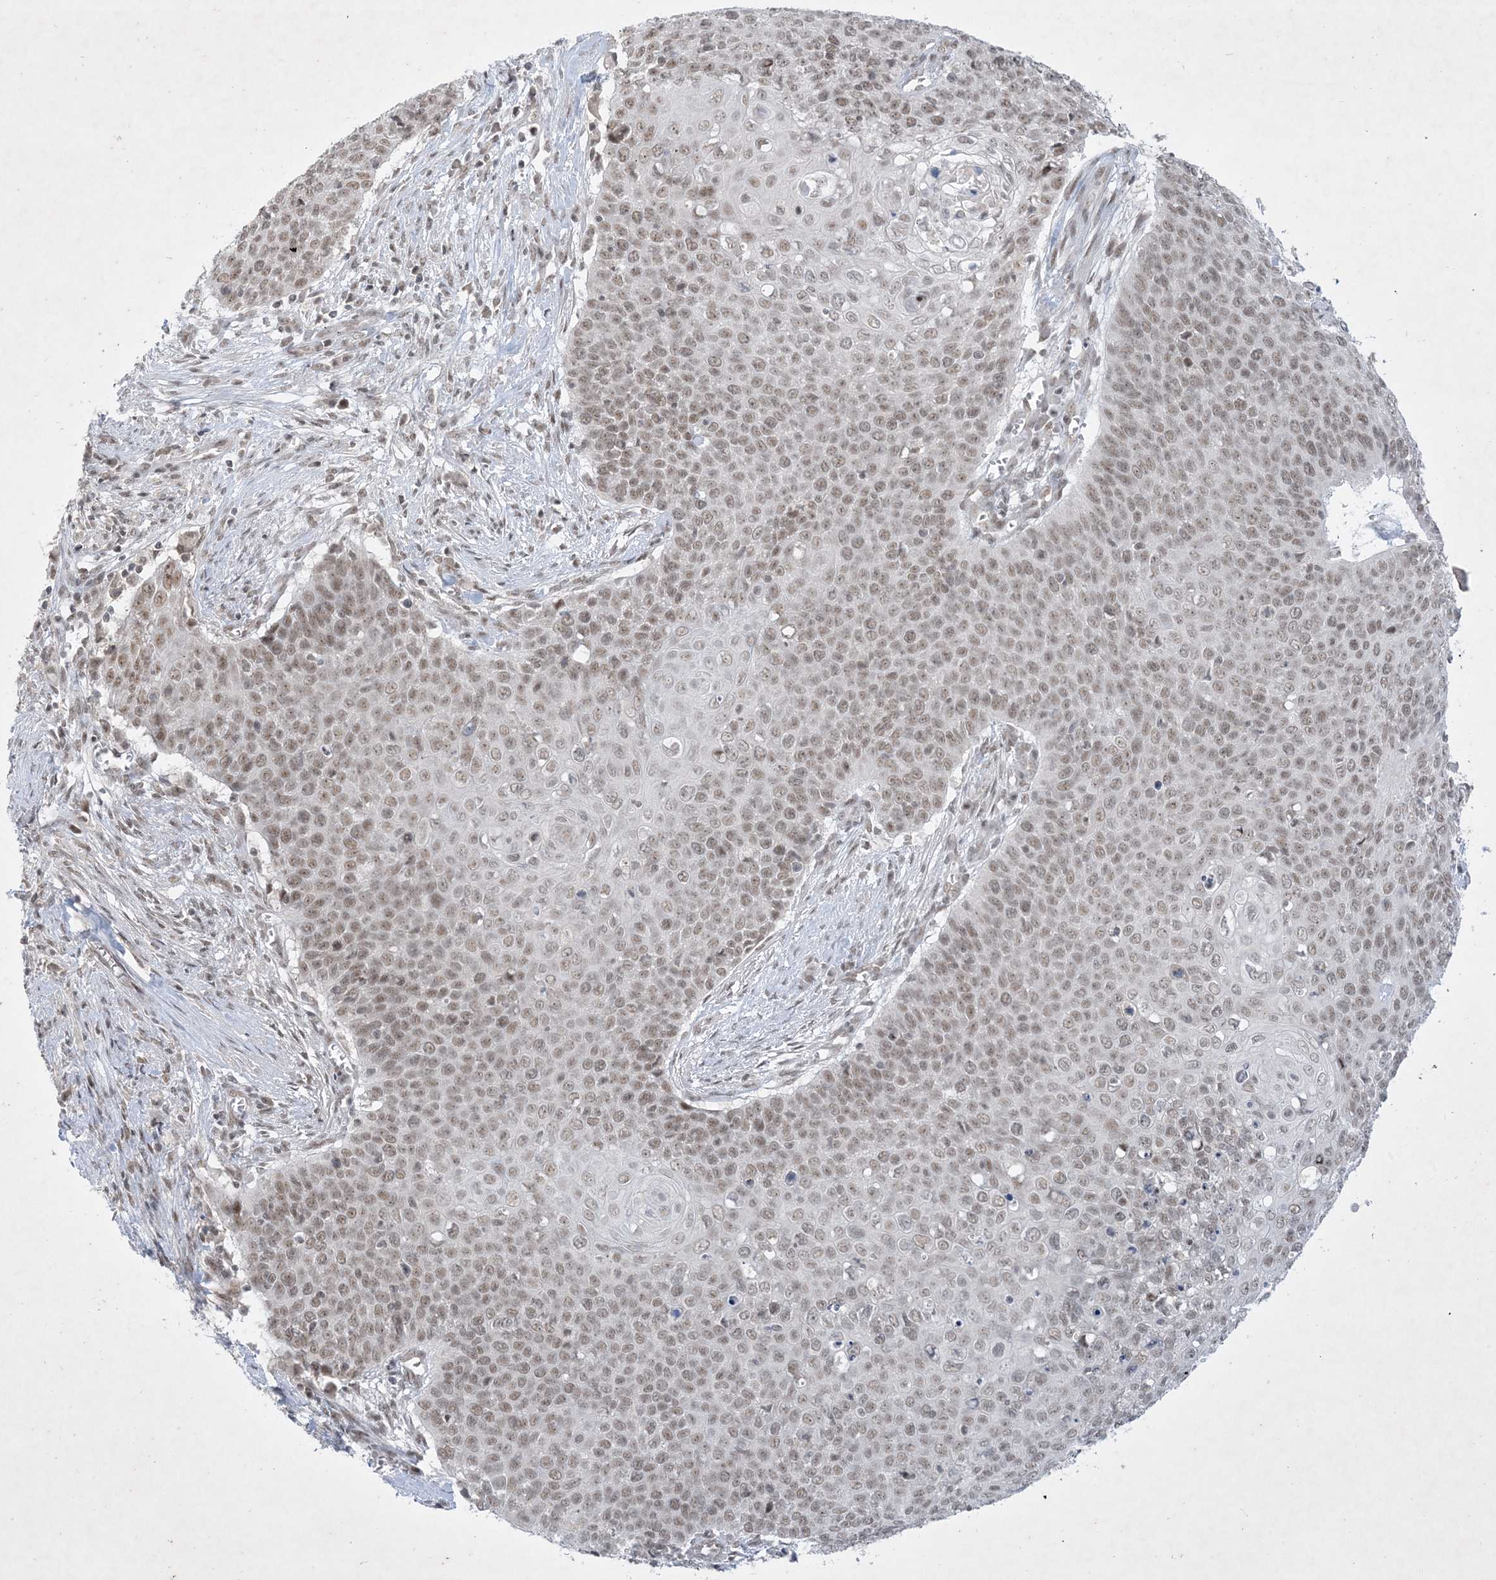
{"staining": {"intensity": "weak", "quantity": ">75%", "location": "nuclear"}, "tissue": "cervical cancer", "cell_type": "Tumor cells", "image_type": "cancer", "snomed": [{"axis": "morphology", "description": "Squamous cell carcinoma, NOS"}, {"axis": "topography", "description": "Cervix"}], "caption": "DAB immunohistochemical staining of cervical squamous cell carcinoma demonstrates weak nuclear protein positivity in about >75% of tumor cells.", "gene": "ZNF674", "patient": {"sex": "female", "age": 39}}